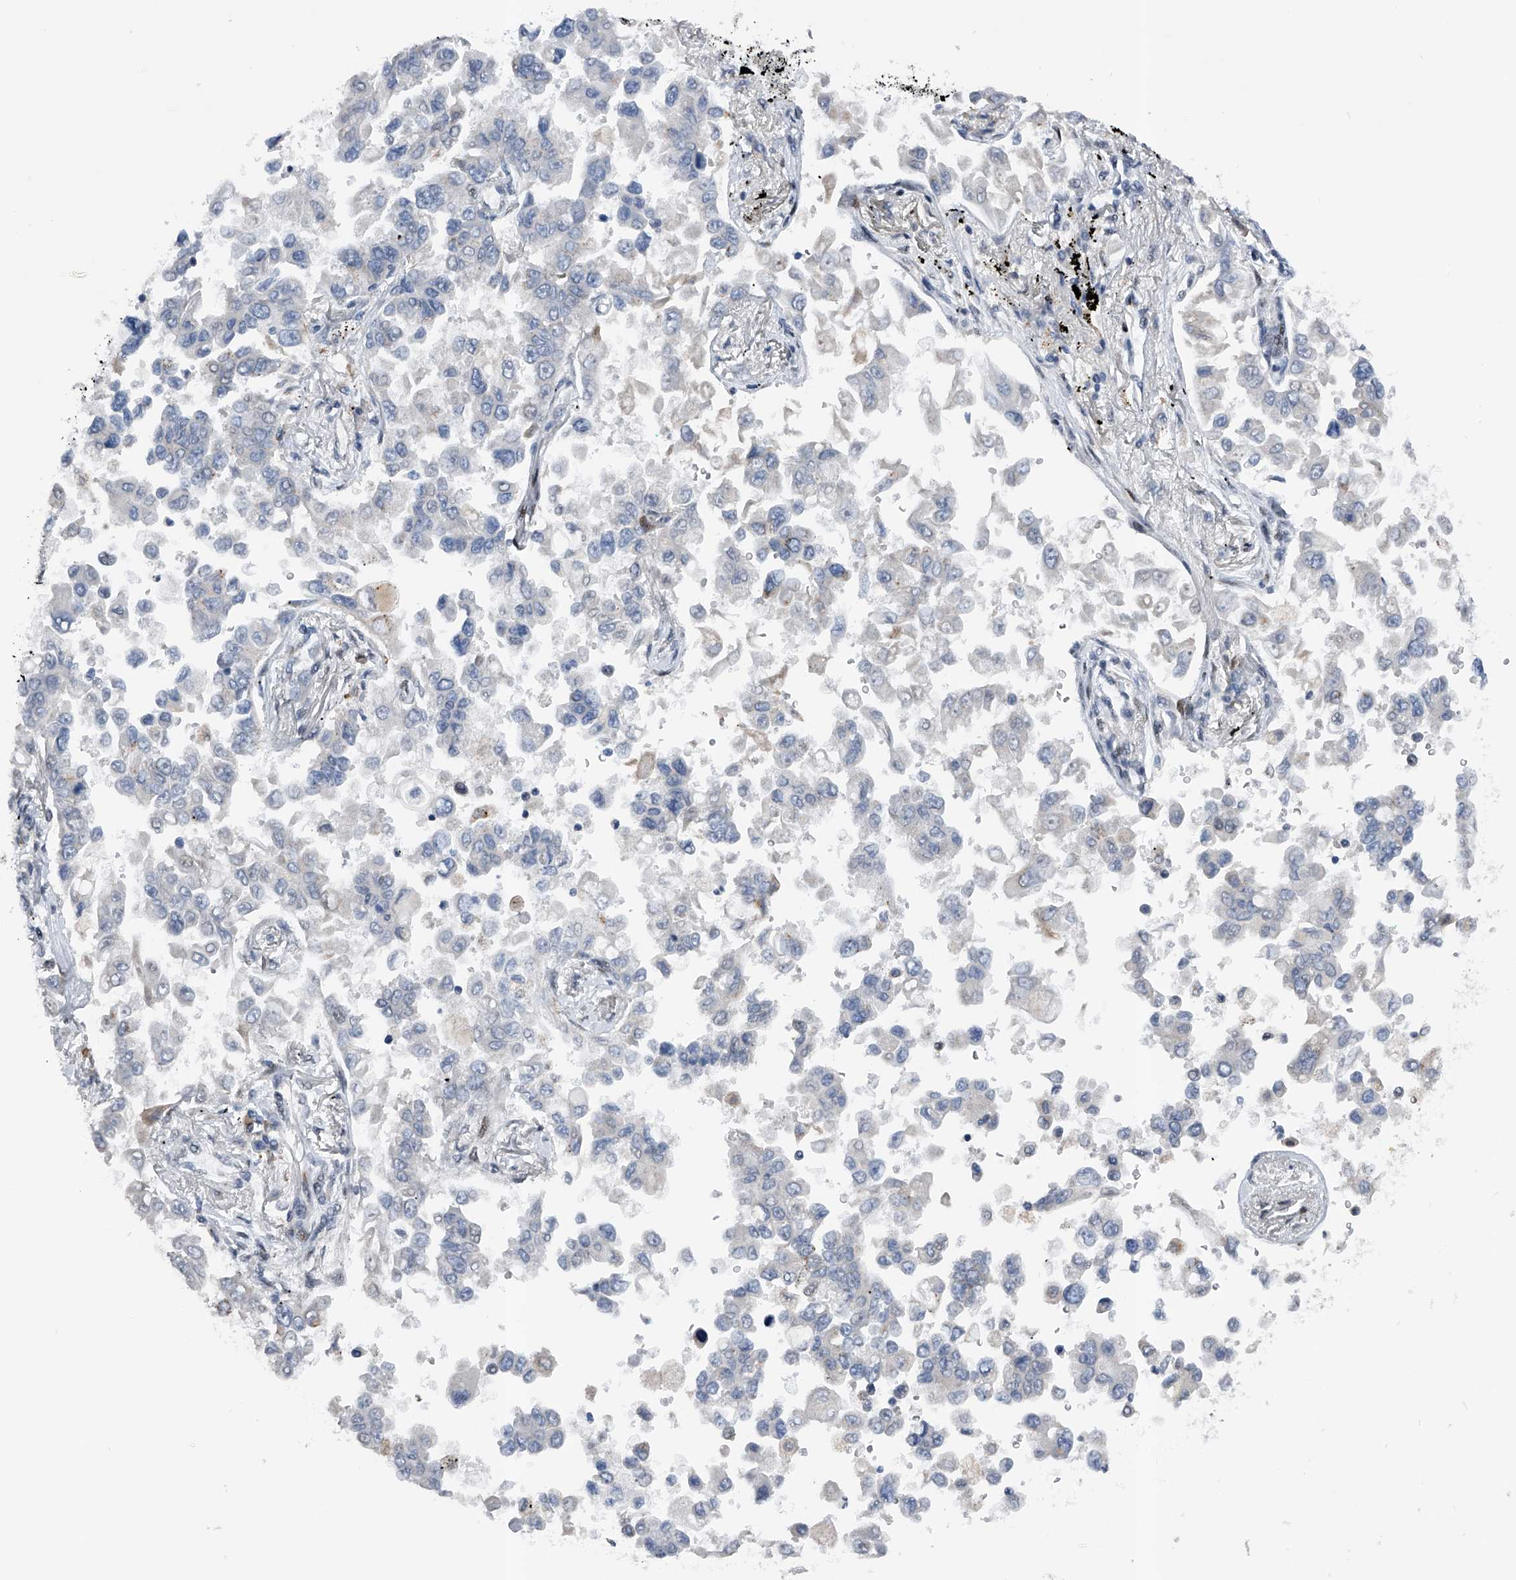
{"staining": {"intensity": "negative", "quantity": "none", "location": "none"}, "tissue": "lung cancer", "cell_type": "Tumor cells", "image_type": "cancer", "snomed": [{"axis": "morphology", "description": "Adenocarcinoma, NOS"}, {"axis": "topography", "description": "Lung"}], "caption": "Tumor cells show no significant protein expression in adenocarcinoma (lung).", "gene": "RWDD2A", "patient": {"sex": "female", "age": 67}}